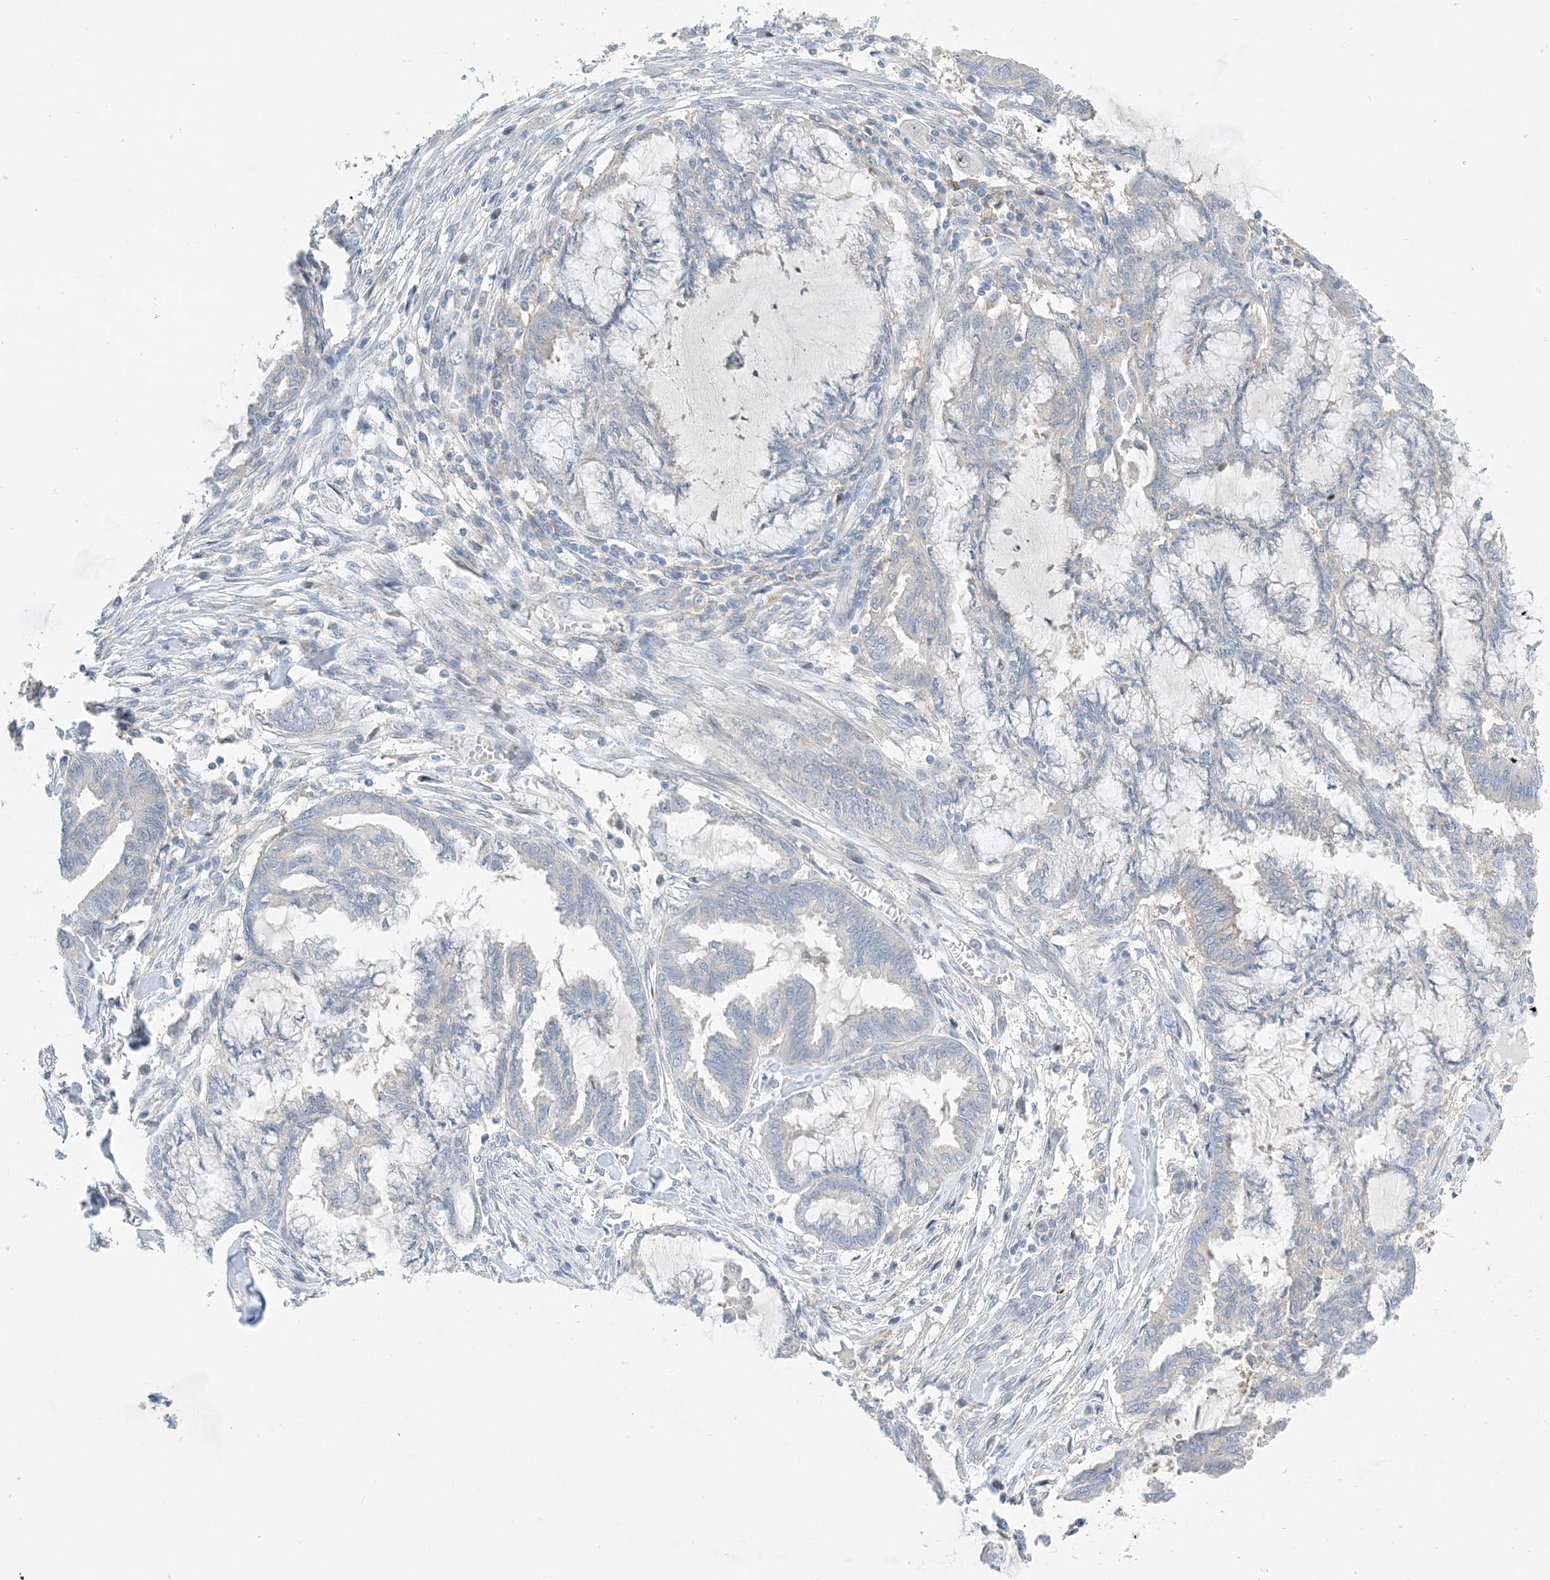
{"staining": {"intensity": "negative", "quantity": "none", "location": "none"}, "tissue": "endometrial cancer", "cell_type": "Tumor cells", "image_type": "cancer", "snomed": [{"axis": "morphology", "description": "Adenocarcinoma, NOS"}, {"axis": "topography", "description": "Endometrium"}], "caption": "Immunohistochemistry (IHC) photomicrograph of neoplastic tissue: human endometrial cancer stained with DAB (3,3'-diaminobenzidine) demonstrates no significant protein expression in tumor cells.", "gene": "KIFBP", "patient": {"sex": "female", "age": 86}}